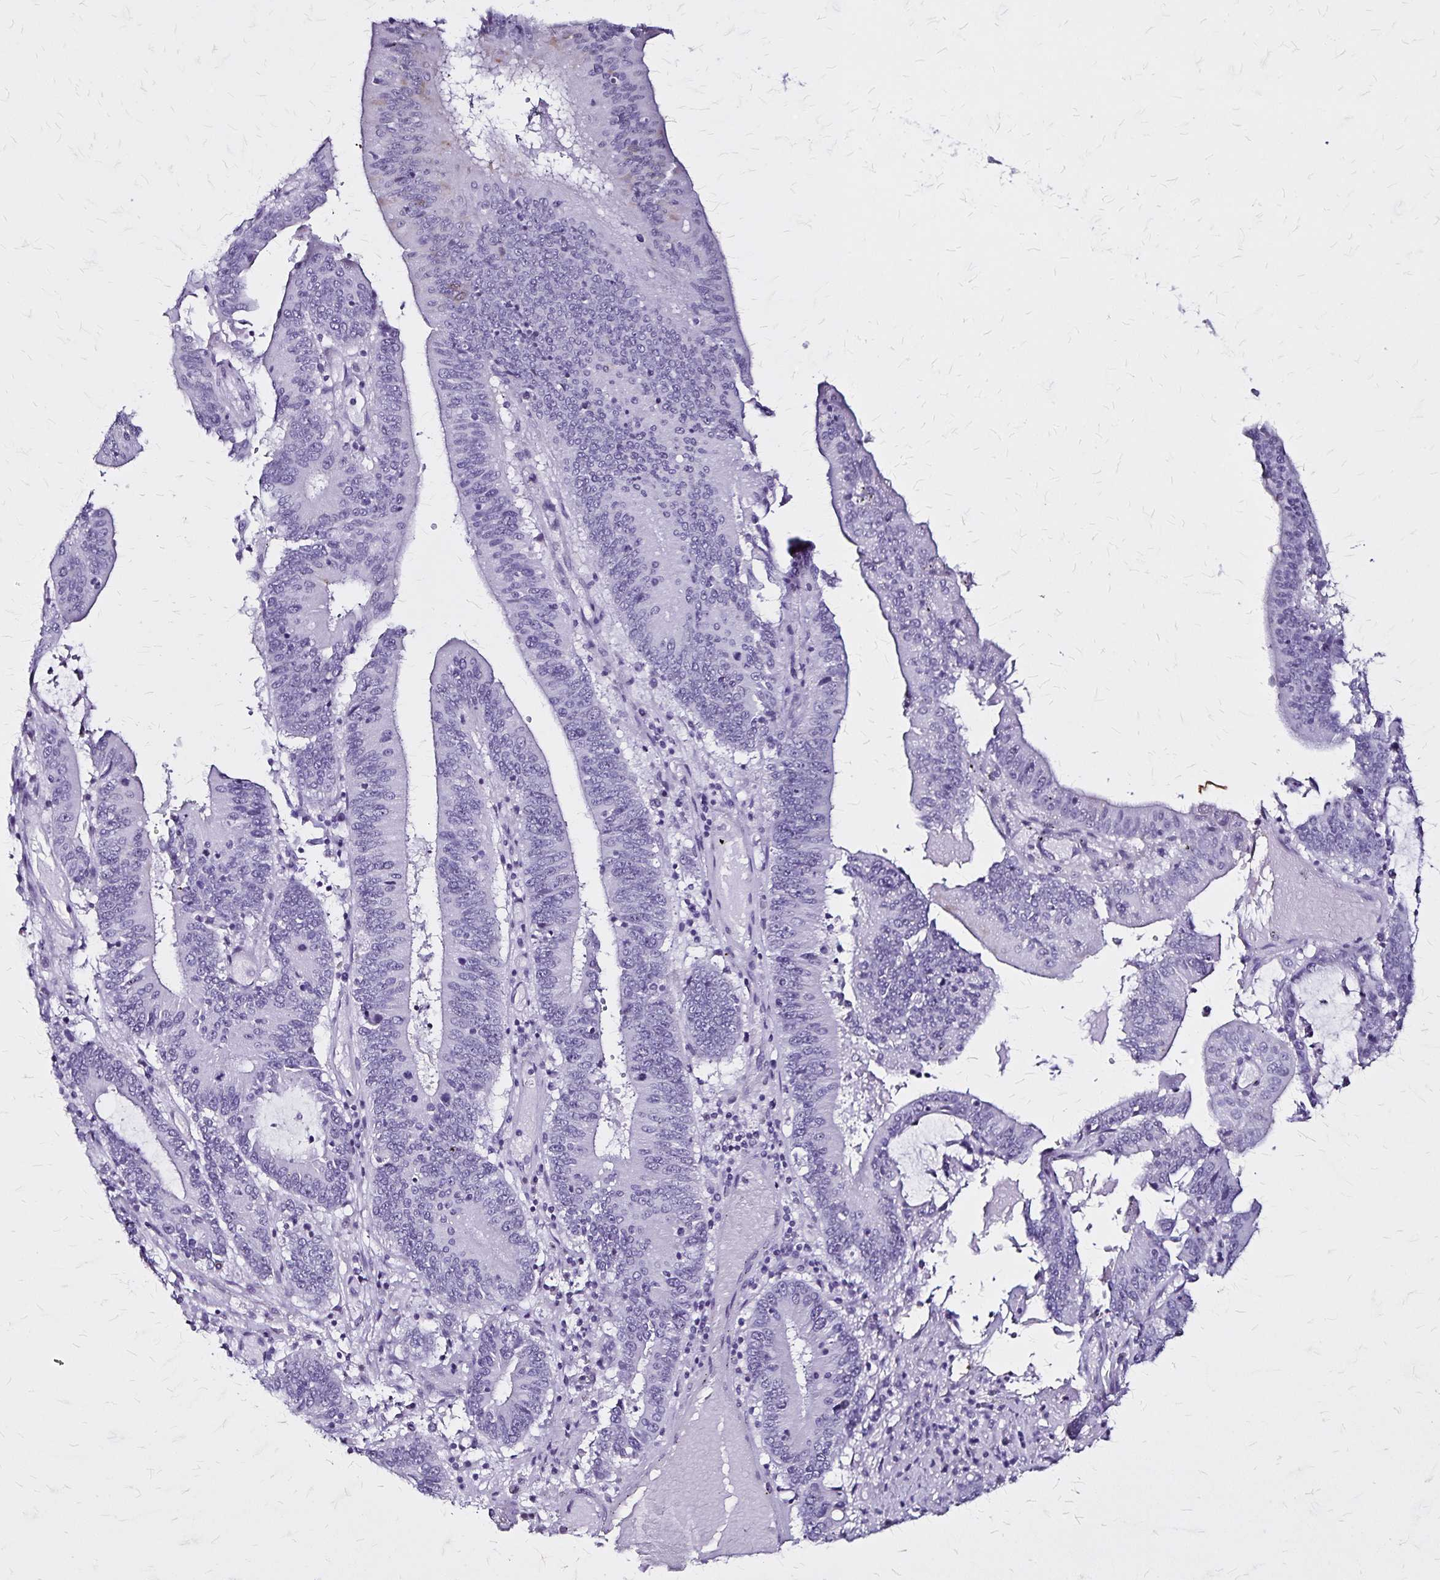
{"staining": {"intensity": "negative", "quantity": "none", "location": "none"}, "tissue": "stomach cancer", "cell_type": "Tumor cells", "image_type": "cancer", "snomed": [{"axis": "morphology", "description": "Adenocarcinoma, NOS"}, {"axis": "topography", "description": "Stomach, upper"}], "caption": "This image is of stomach adenocarcinoma stained with IHC to label a protein in brown with the nuclei are counter-stained blue. There is no expression in tumor cells.", "gene": "KRT2", "patient": {"sex": "male", "age": 68}}